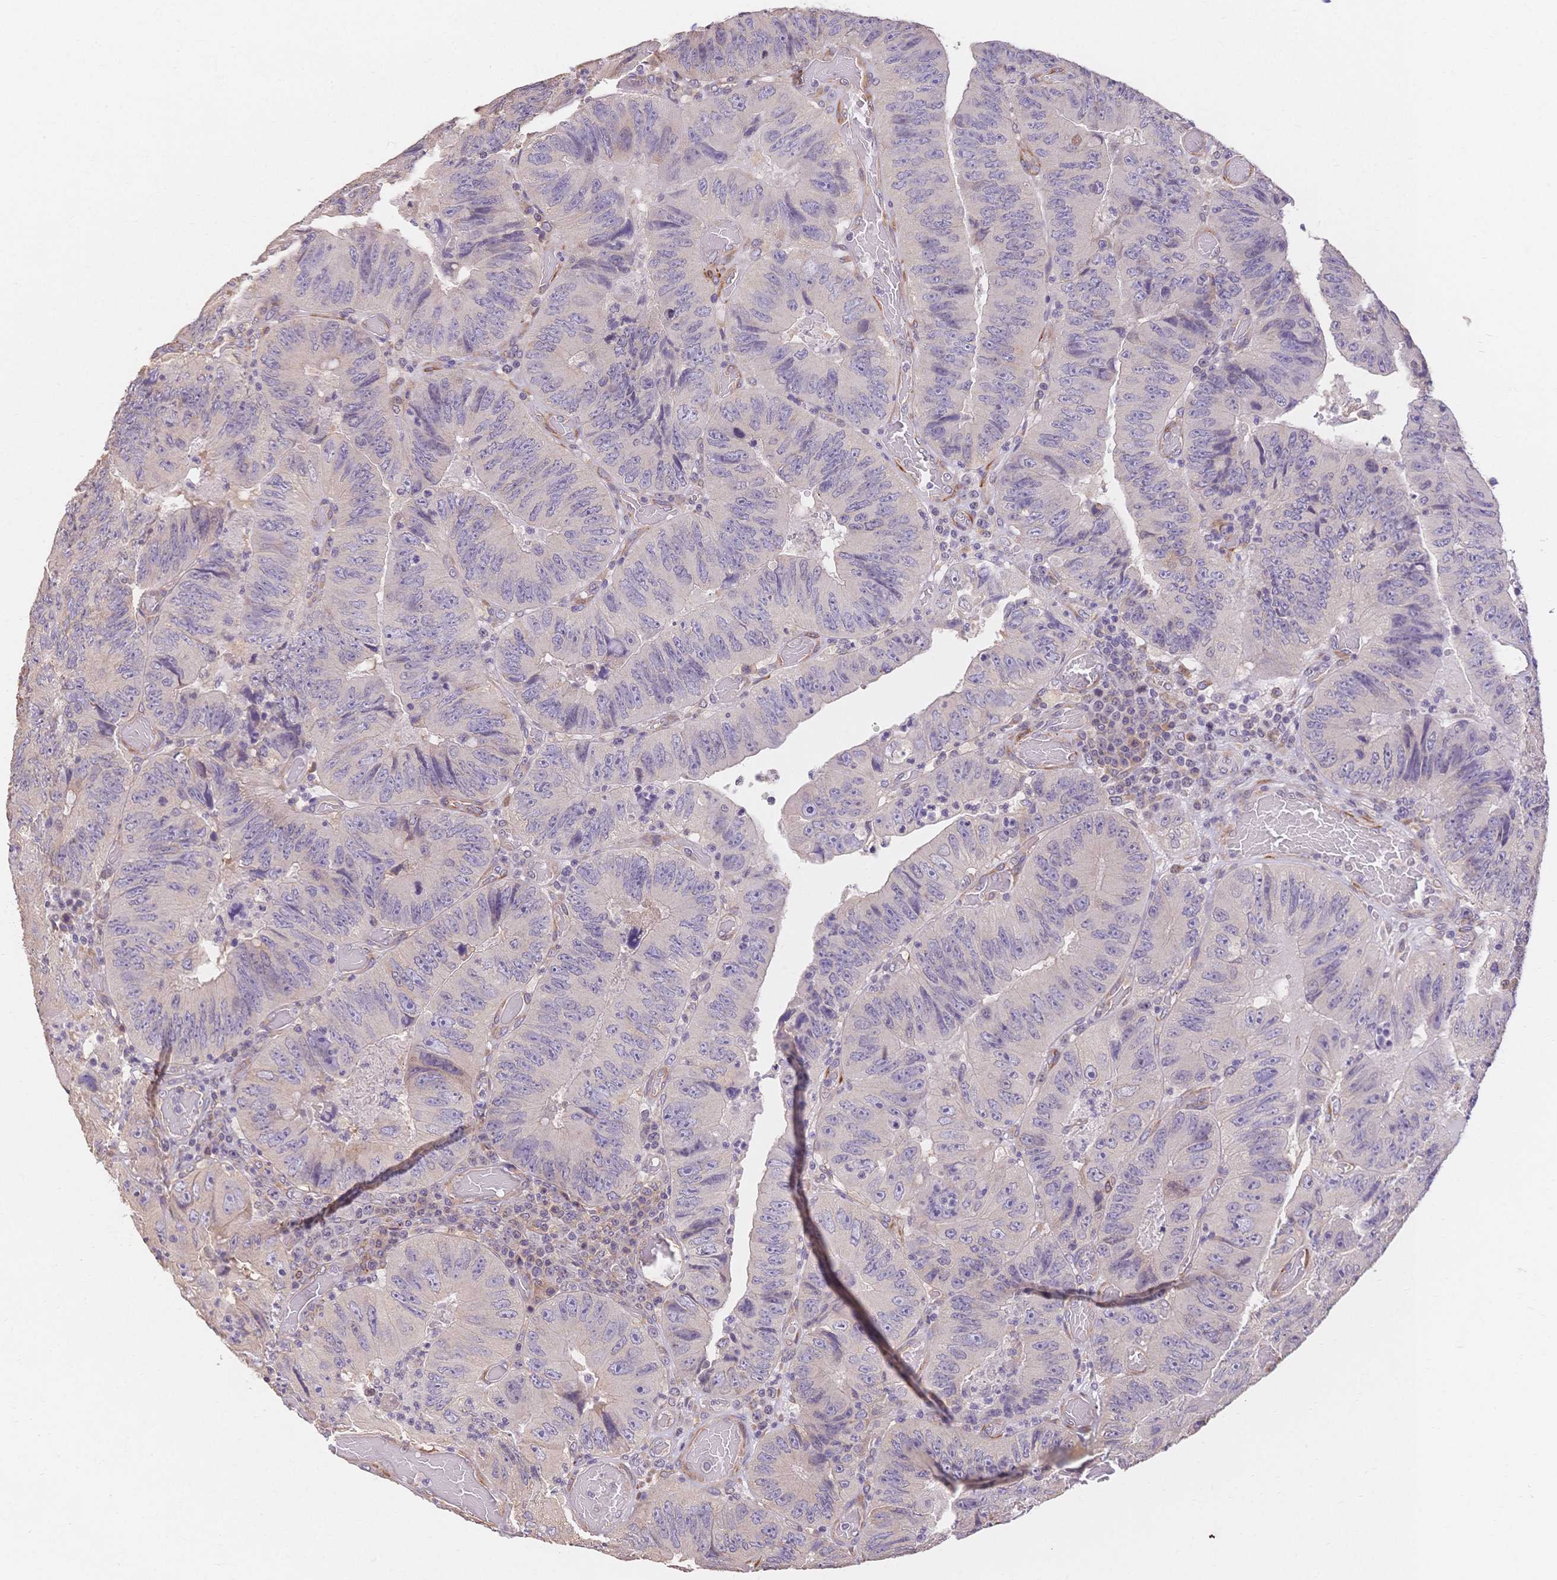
{"staining": {"intensity": "negative", "quantity": "none", "location": "none"}, "tissue": "colorectal cancer", "cell_type": "Tumor cells", "image_type": "cancer", "snomed": [{"axis": "morphology", "description": "Adenocarcinoma, NOS"}, {"axis": "topography", "description": "Colon"}], "caption": "This is an immunohistochemistry micrograph of colorectal cancer. There is no staining in tumor cells.", "gene": "HS3ST5", "patient": {"sex": "female", "age": 84}}